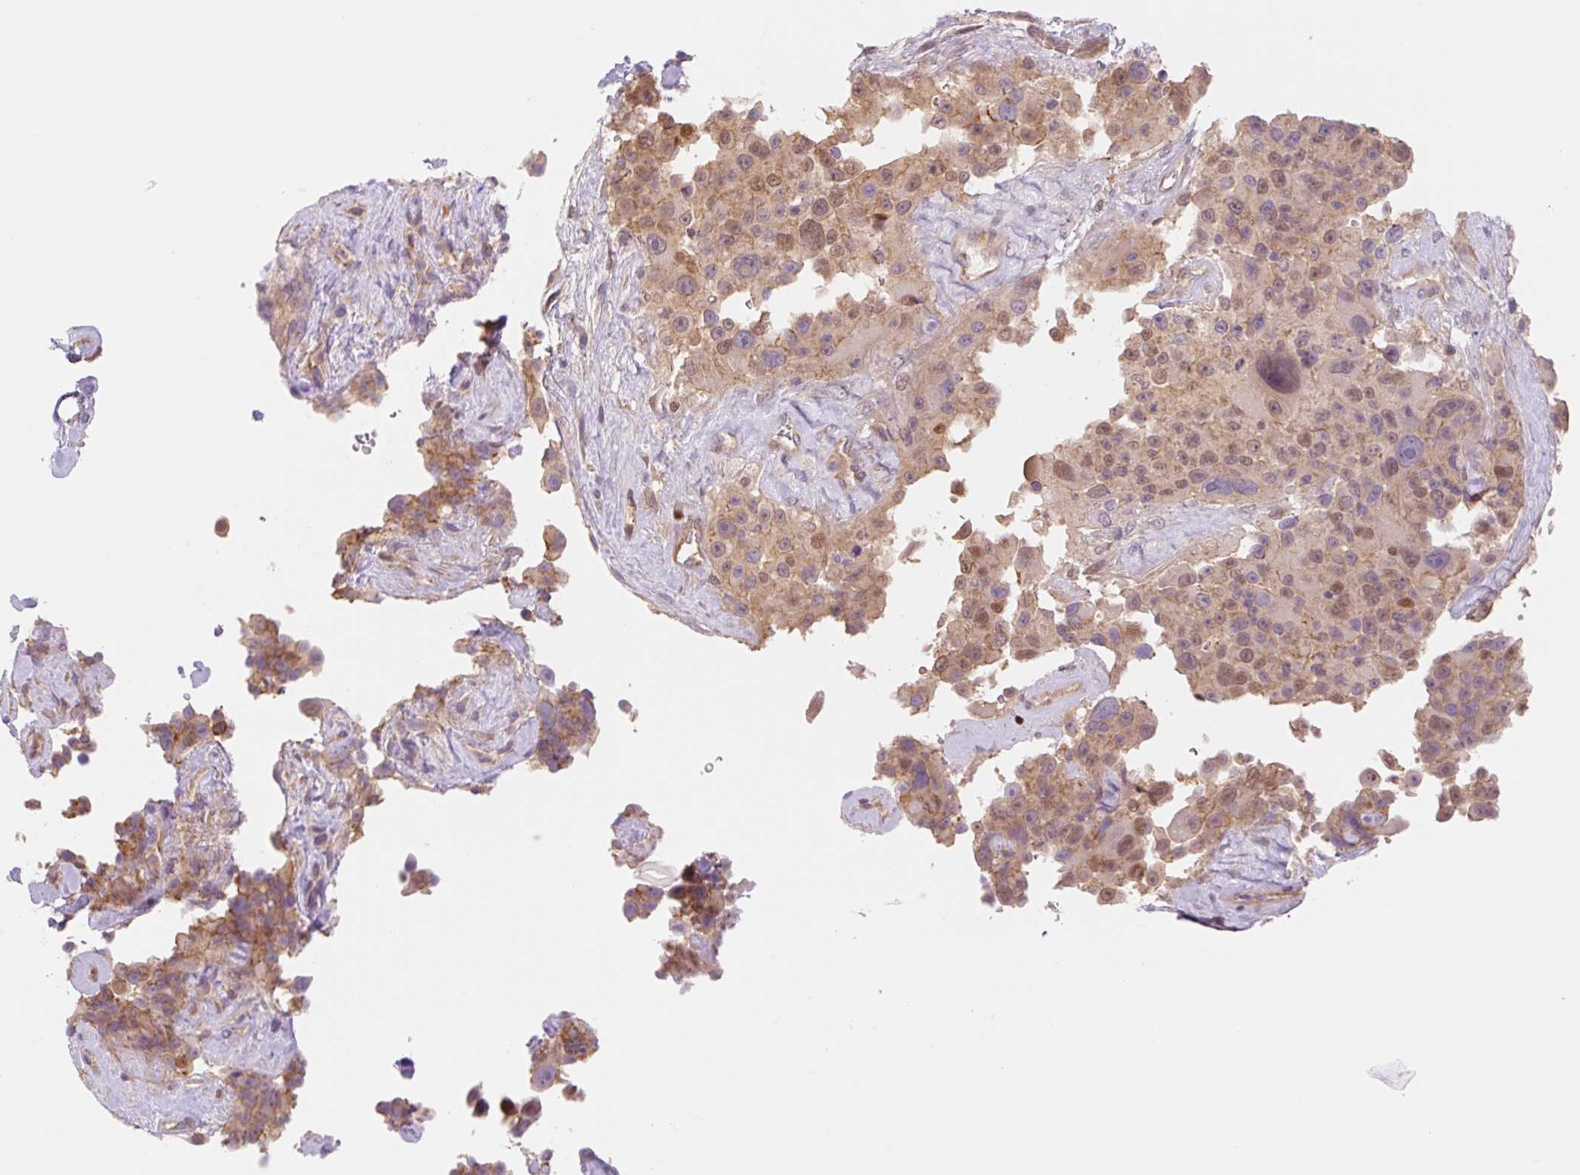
{"staining": {"intensity": "moderate", "quantity": ">75%", "location": "cytoplasmic/membranous,nuclear"}, "tissue": "melanoma", "cell_type": "Tumor cells", "image_type": "cancer", "snomed": [{"axis": "morphology", "description": "Malignant melanoma, Metastatic site"}, {"axis": "topography", "description": "Lymph node"}], "caption": "Malignant melanoma (metastatic site) tissue demonstrates moderate cytoplasmic/membranous and nuclear staining in approximately >75% of tumor cells", "gene": "NLRP5", "patient": {"sex": "male", "age": 62}}